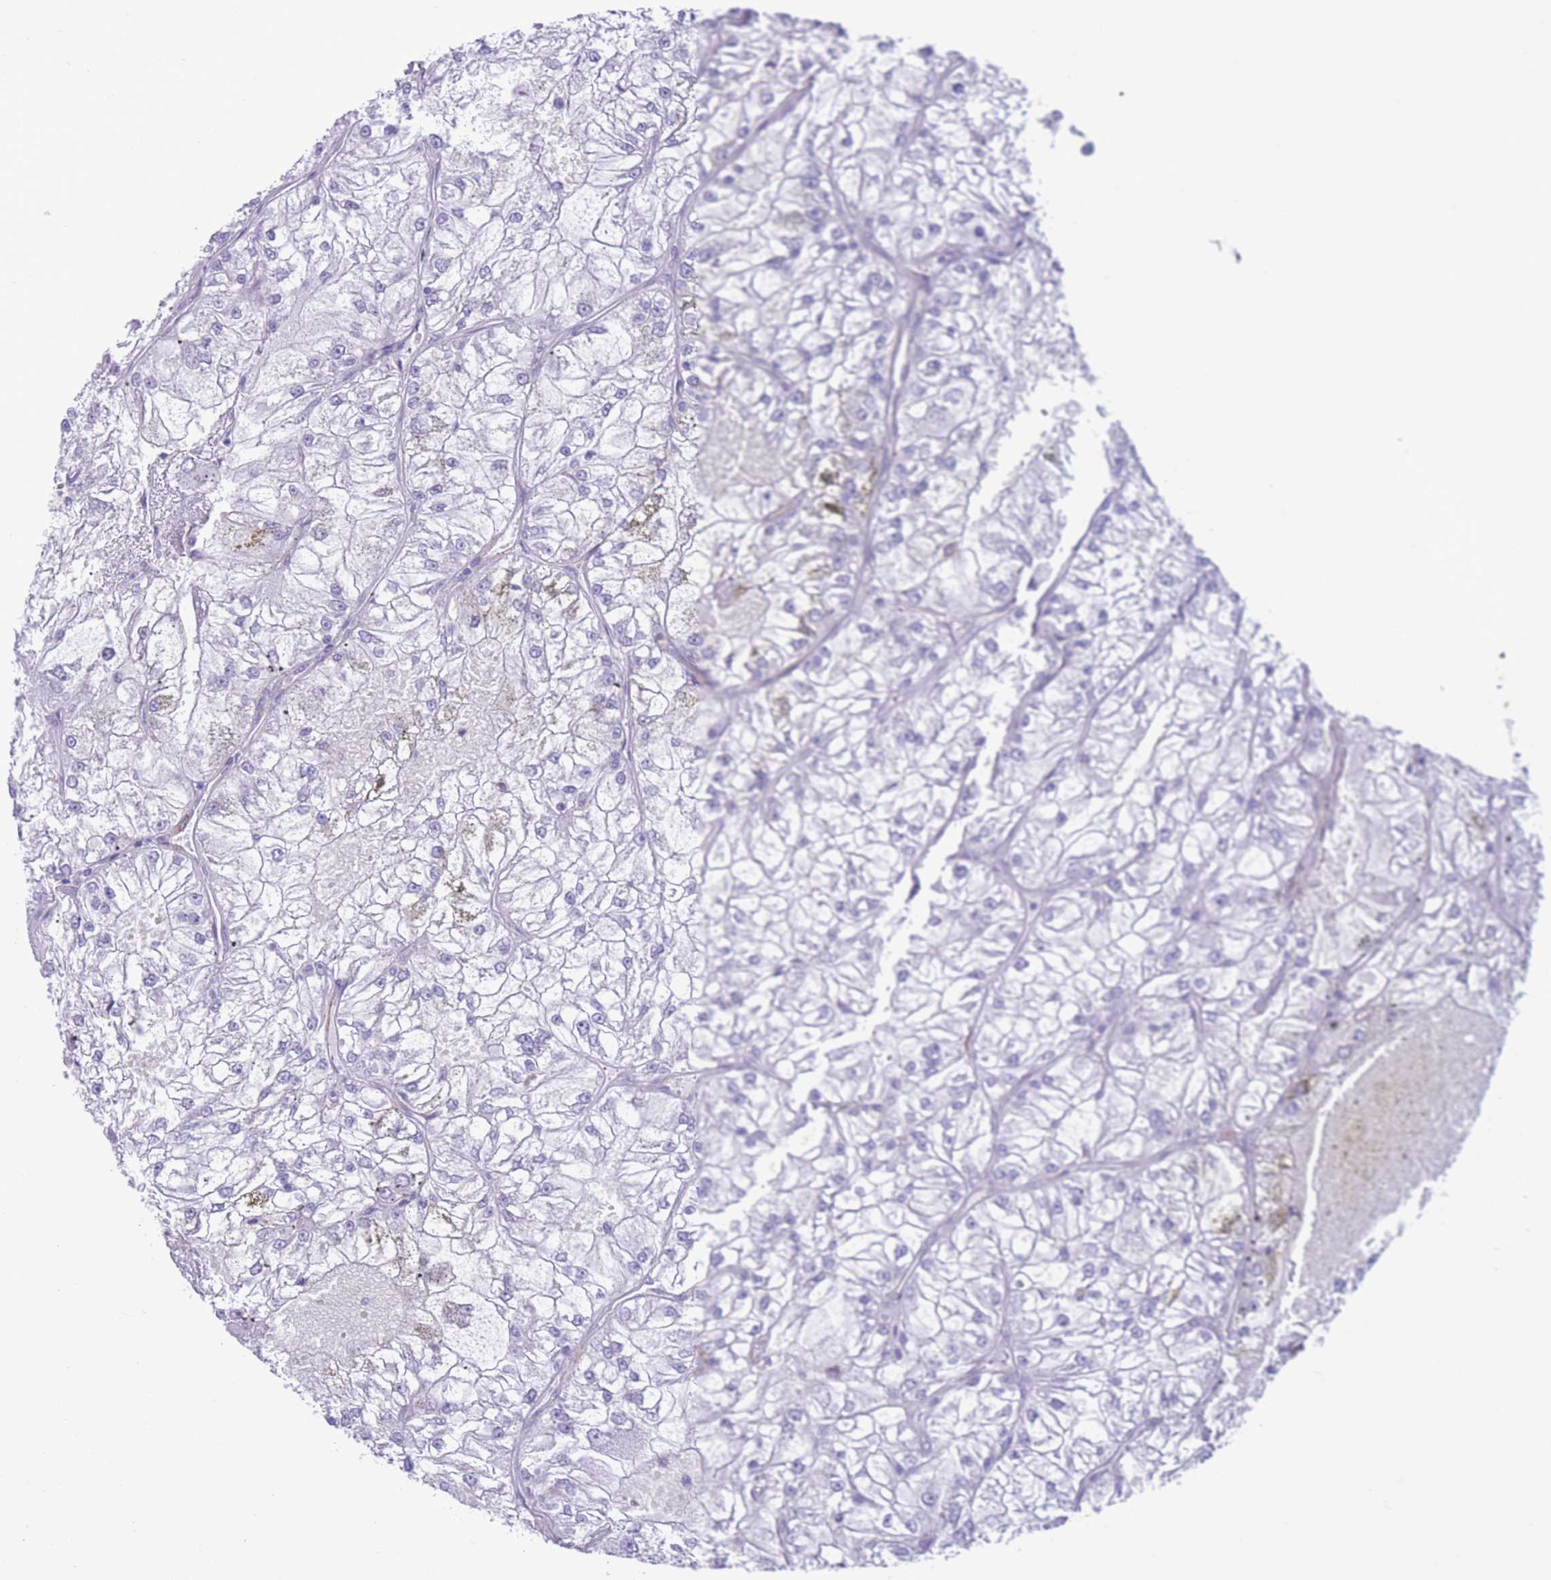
{"staining": {"intensity": "negative", "quantity": "none", "location": "none"}, "tissue": "renal cancer", "cell_type": "Tumor cells", "image_type": "cancer", "snomed": [{"axis": "morphology", "description": "Adenocarcinoma, NOS"}, {"axis": "topography", "description": "Kidney"}], "caption": "Immunohistochemical staining of adenocarcinoma (renal) reveals no significant expression in tumor cells.", "gene": "DPYD", "patient": {"sex": "female", "age": 72}}